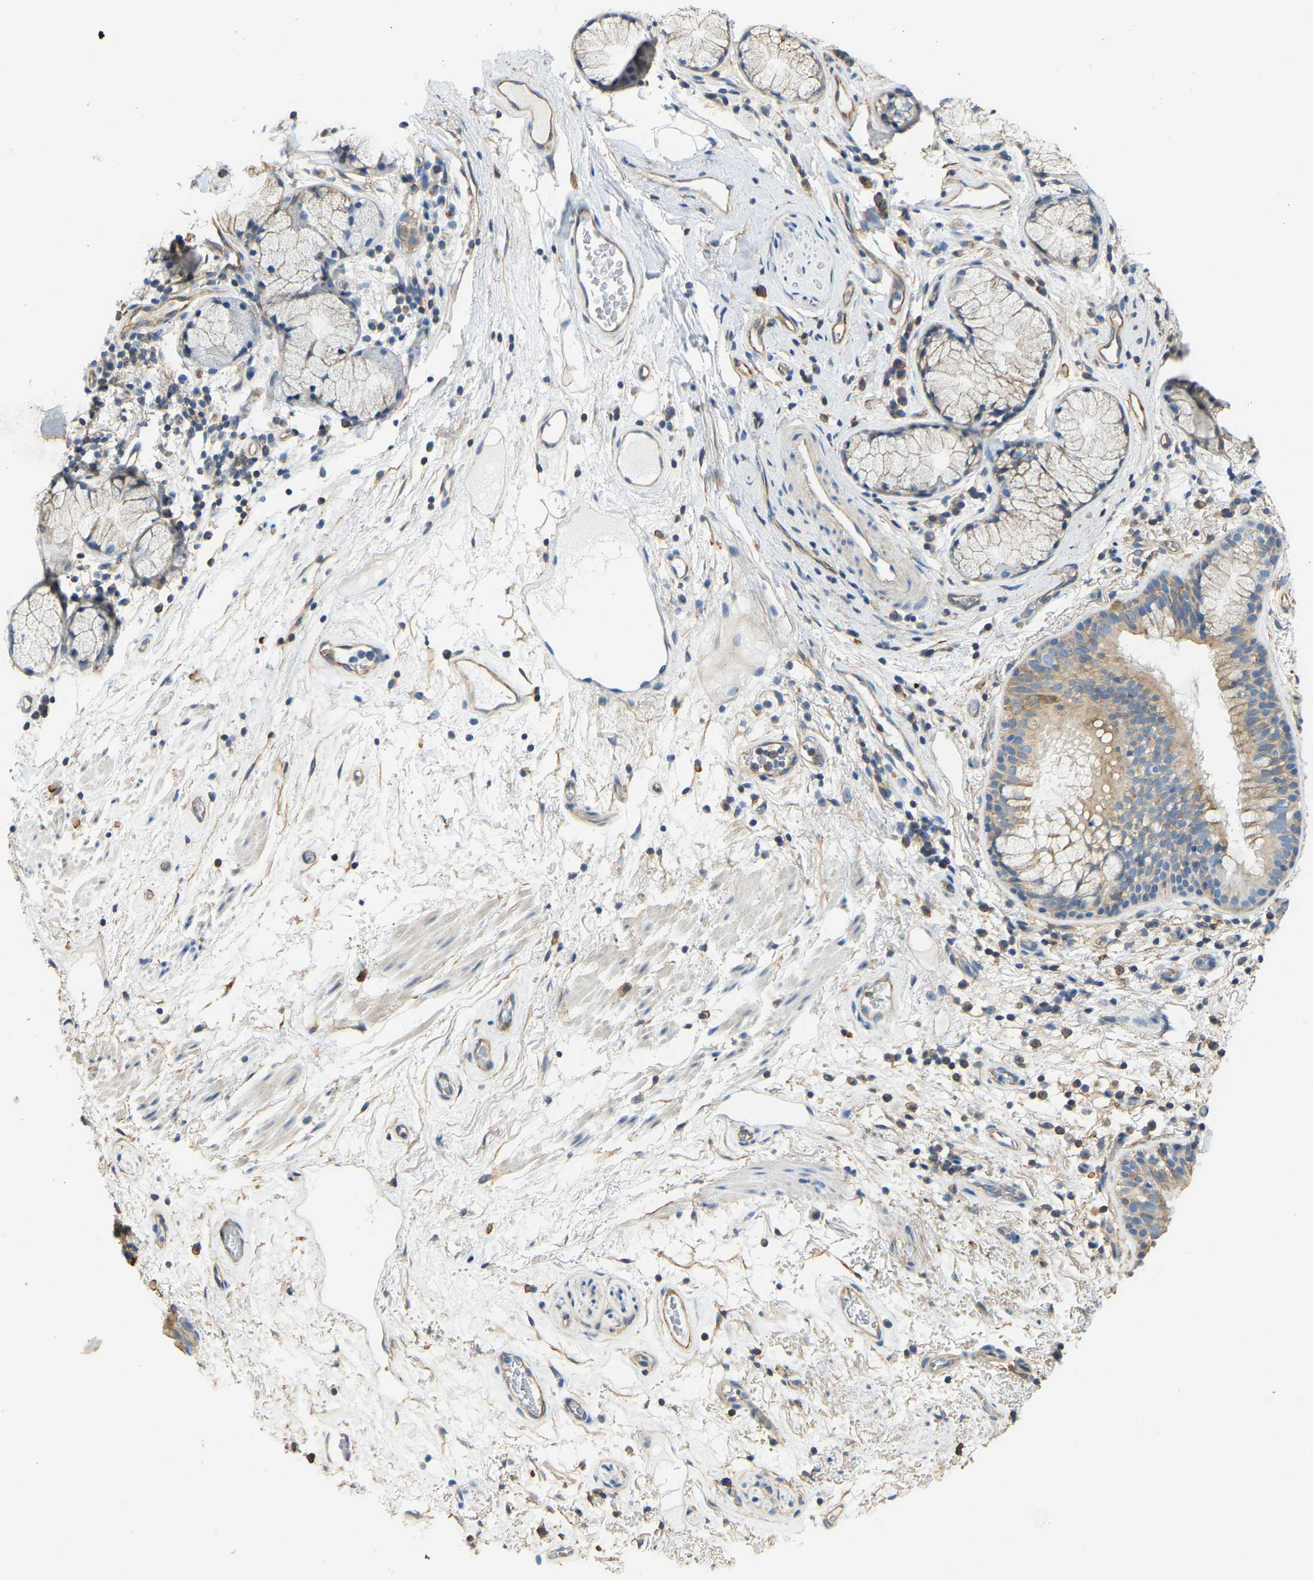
{"staining": {"intensity": "moderate", "quantity": ">75%", "location": "cytoplasmic/membranous"}, "tissue": "bronchus", "cell_type": "Respiratory epithelial cells", "image_type": "normal", "snomed": [{"axis": "morphology", "description": "Normal tissue, NOS"}, {"axis": "morphology", "description": "Inflammation, NOS"}, {"axis": "topography", "description": "Cartilage tissue"}, {"axis": "topography", "description": "Bronchus"}], "caption": "Unremarkable bronchus shows moderate cytoplasmic/membranous expression in about >75% of respiratory epithelial cells.", "gene": "AHNAK", "patient": {"sex": "male", "age": 77}}